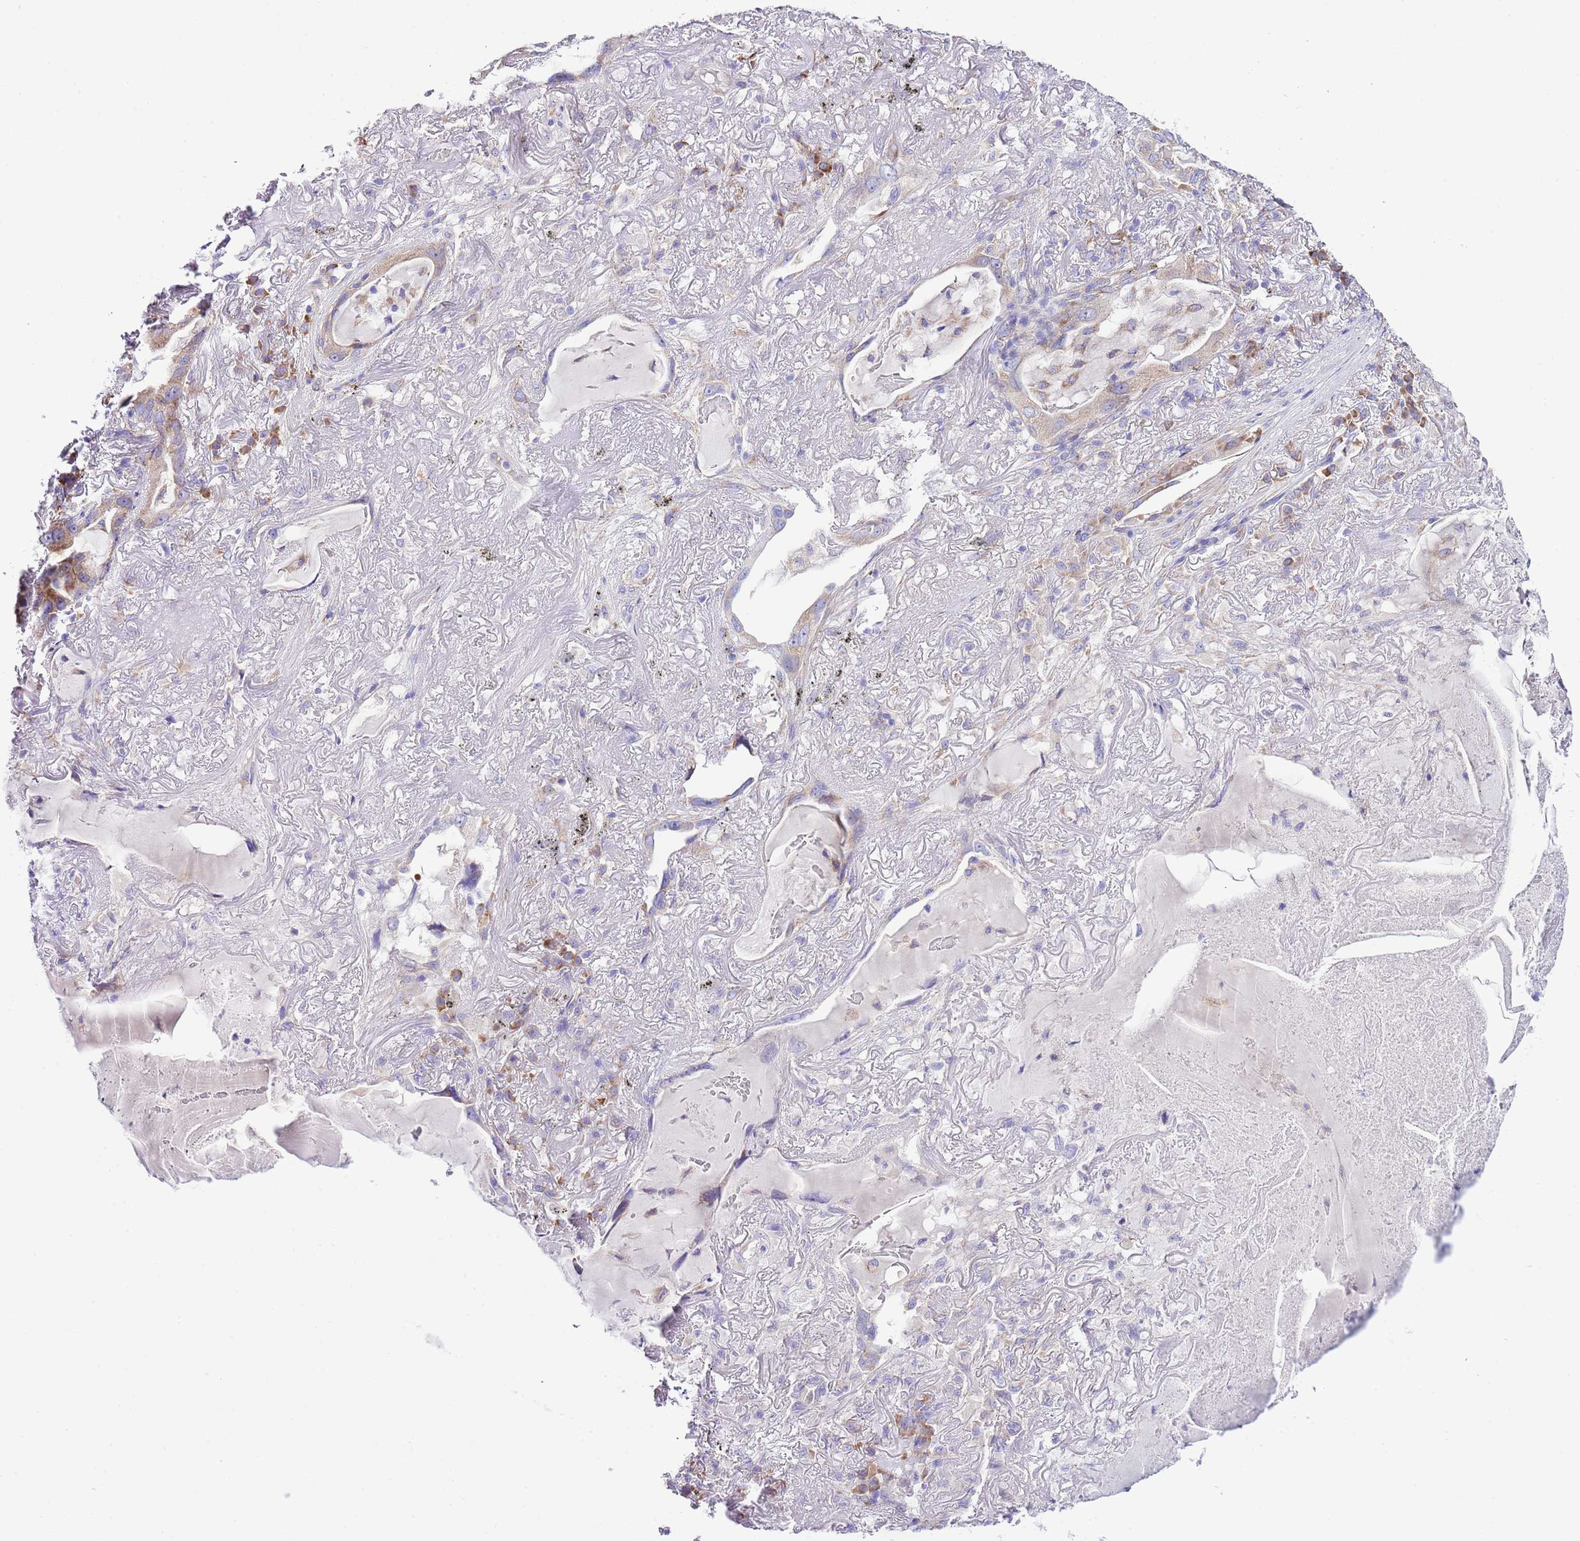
{"staining": {"intensity": "negative", "quantity": "none", "location": "none"}, "tissue": "lung cancer", "cell_type": "Tumor cells", "image_type": "cancer", "snomed": [{"axis": "morphology", "description": "Adenocarcinoma, NOS"}, {"axis": "topography", "description": "Lung"}], "caption": "The micrograph displays no staining of tumor cells in adenocarcinoma (lung).", "gene": "RPS10", "patient": {"sex": "female", "age": 69}}